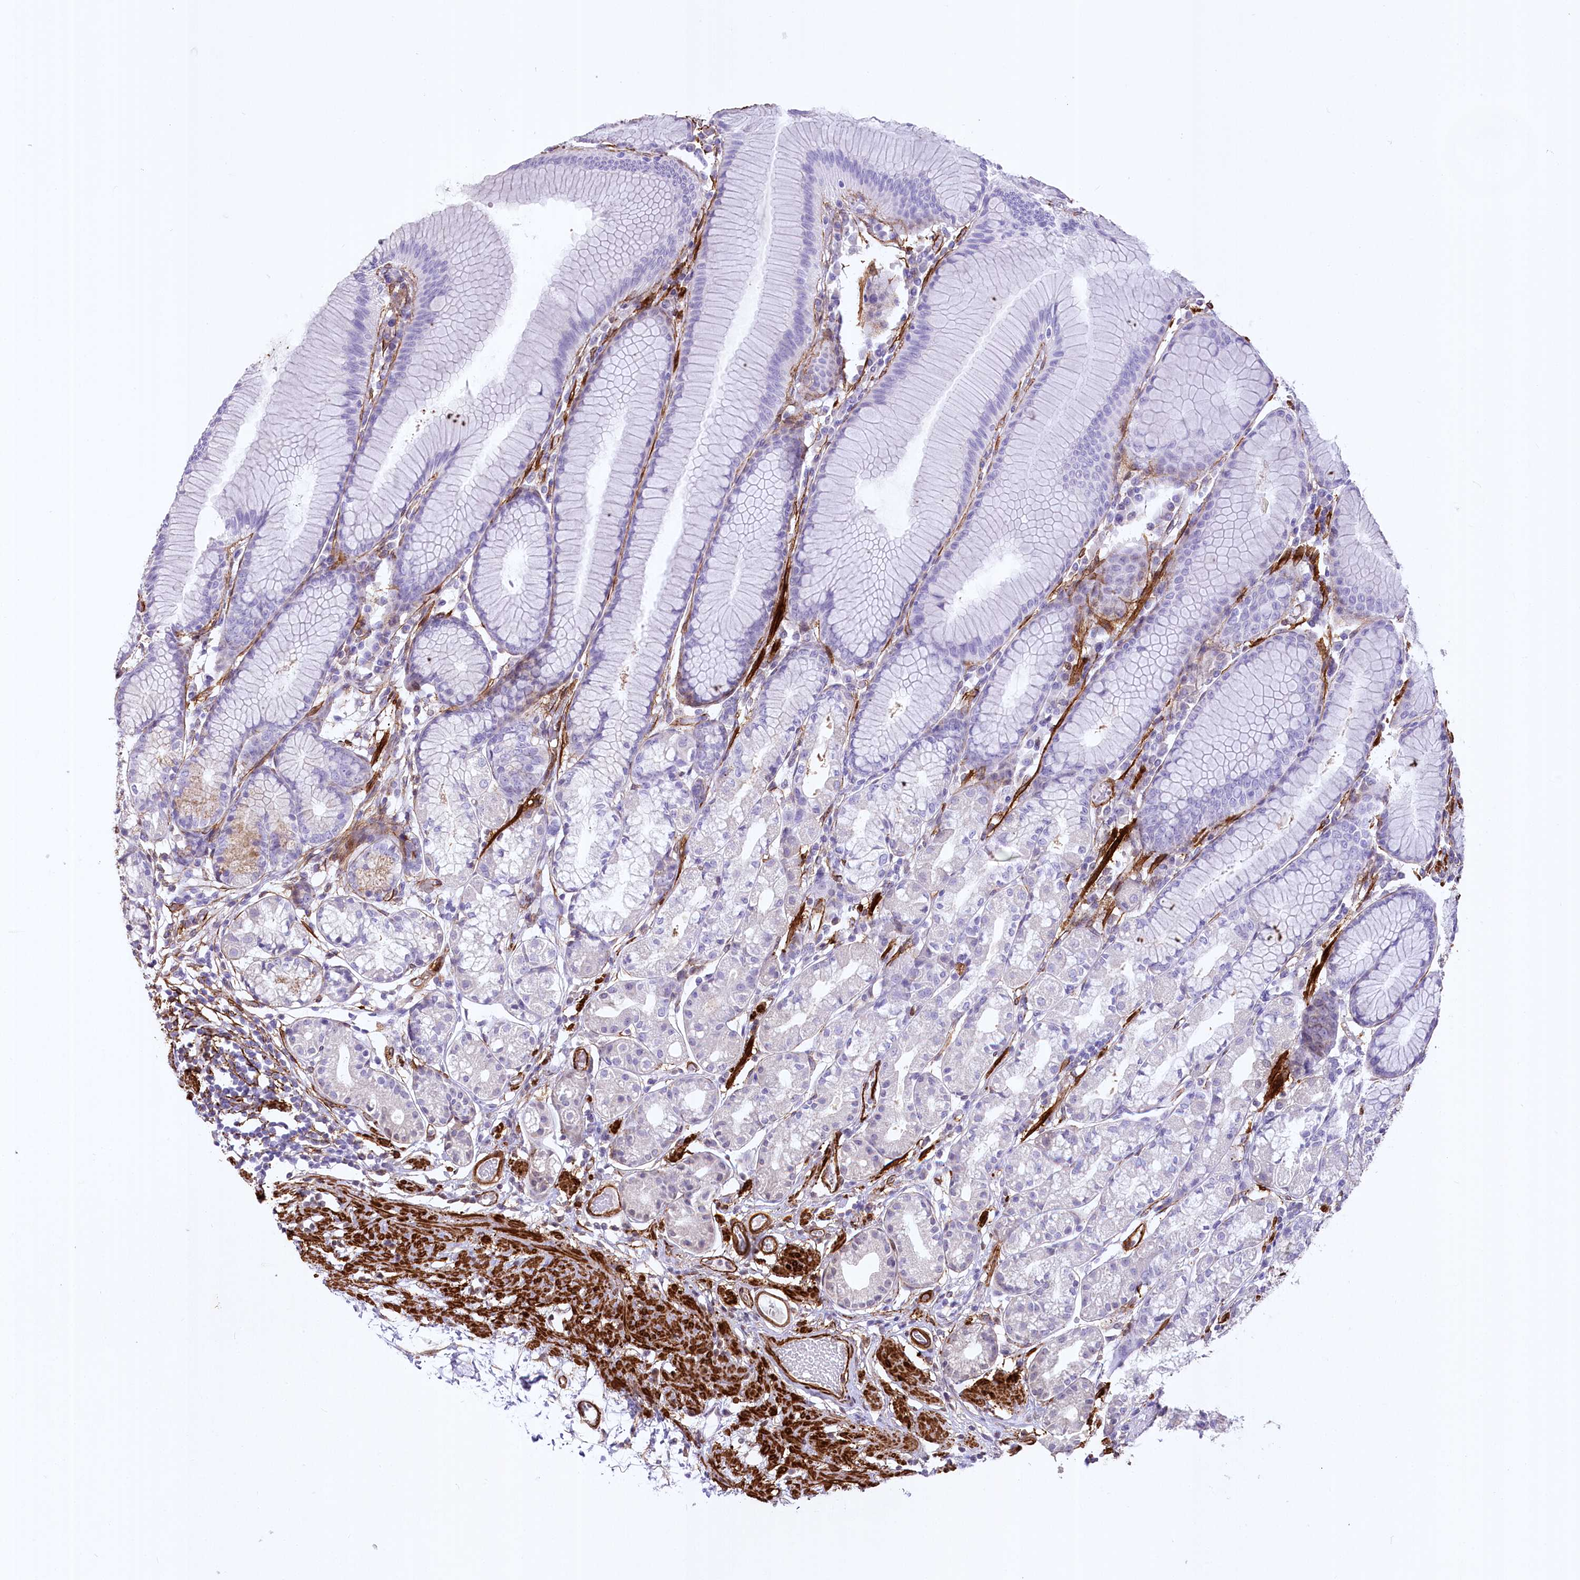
{"staining": {"intensity": "negative", "quantity": "none", "location": "none"}, "tissue": "stomach", "cell_type": "Glandular cells", "image_type": "normal", "snomed": [{"axis": "morphology", "description": "Normal tissue, NOS"}, {"axis": "topography", "description": "Stomach"}], "caption": "DAB immunohistochemical staining of unremarkable stomach reveals no significant positivity in glandular cells.", "gene": "SYNPO2", "patient": {"sex": "female", "age": 57}}